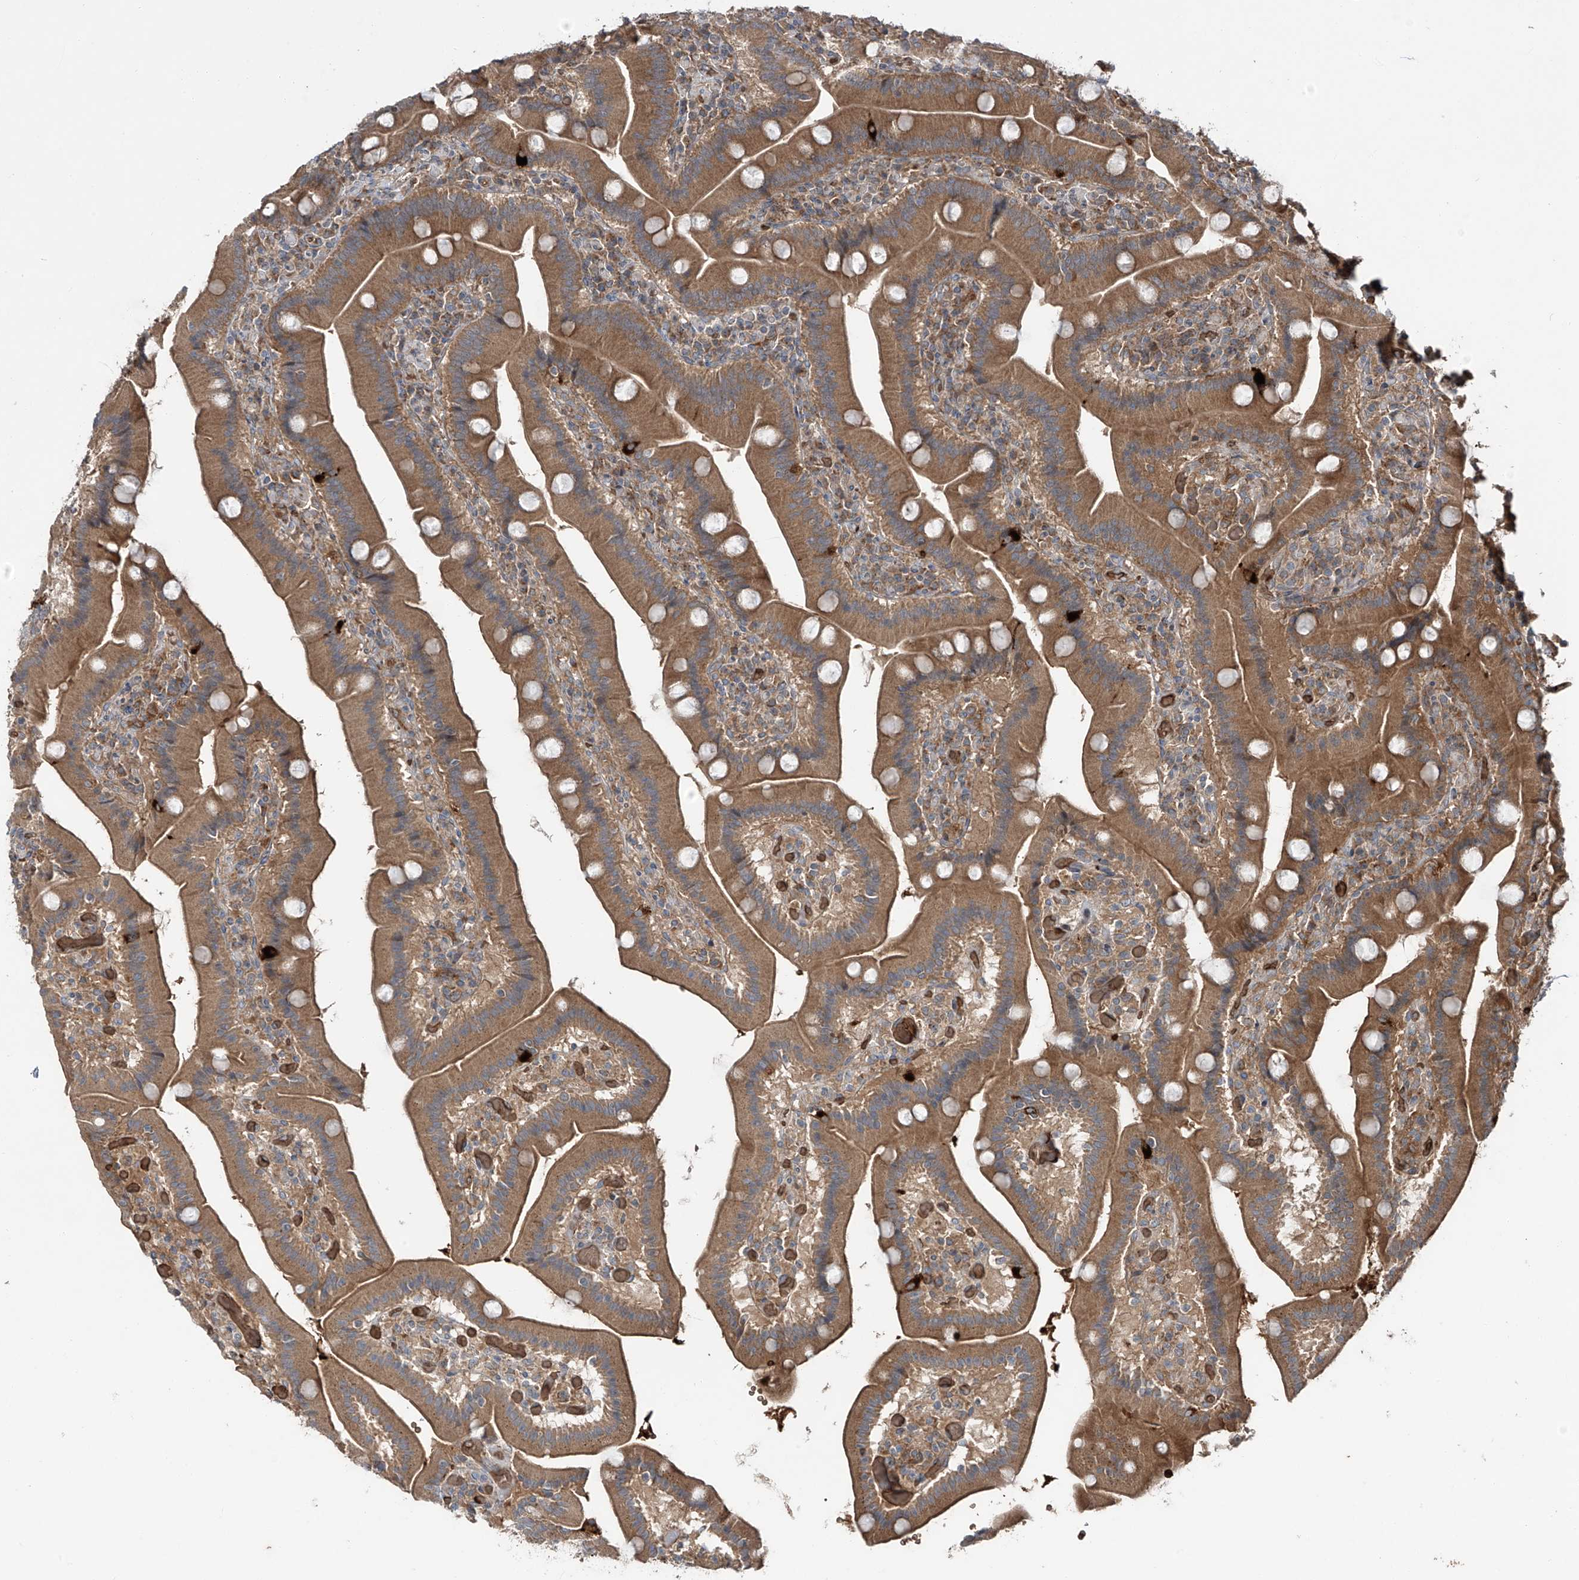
{"staining": {"intensity": "moderate", "quantity": ">75%", "location": "cytoplasmic/membranous"}, "tissue": "duodenum", "cell_type": "Glandular cells", "image_type": "normal", "snomed": [{"axis": "morphology", "description": "Normal tissue, NOS"}, {"axis": "topography", "description": "Duodenum"}], "caption": "Immunohistochemical staining of benign human duodenum reveals moderate cytoplasmic/membranous protein staining in approximately >75% of glandular cells.", "gene": "ZDHHC9", "patient": {"sex": "female", "age": 62}}